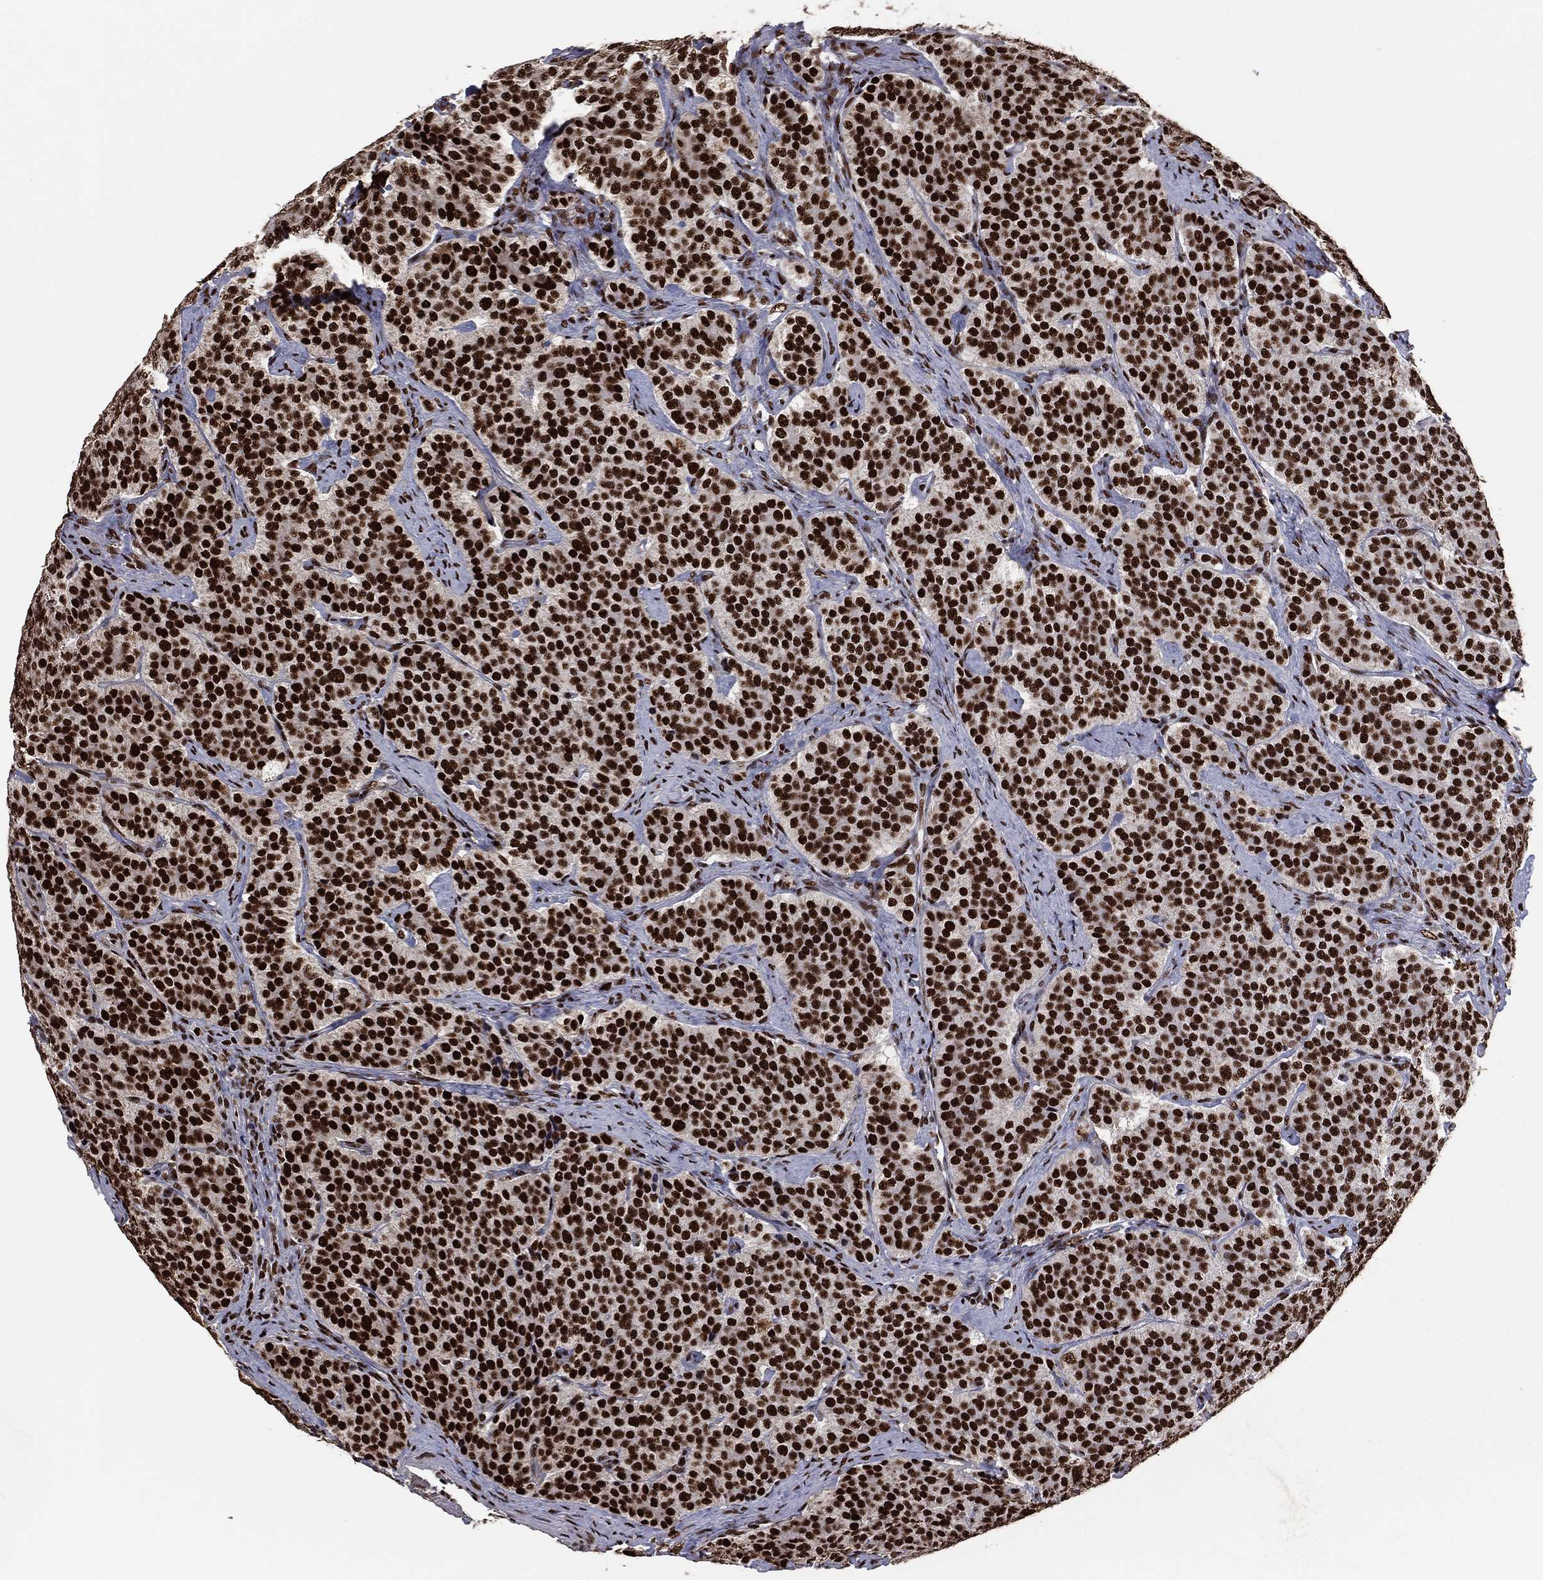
{"staining": {"intensity": "strong", "quantity": ">75%", "location": "nuclear"}, "tissue": "carcinoid", "cell_type": "Tumor cells", "image_type": "cancer", "snomed": [{"axis": "morphology", "description": "Carcinoid, malignant, NOS"}, {"axis": "topography", "description": "Small intestine"}], "caption": "A high-resolution photomicrograph shows IHC staining of carcinoid, which reveals strong nuclear staining in approximately >75% of tumor cells.", "gene": "TP53BP1", "patient": {"sex": "female", "age": 58}}